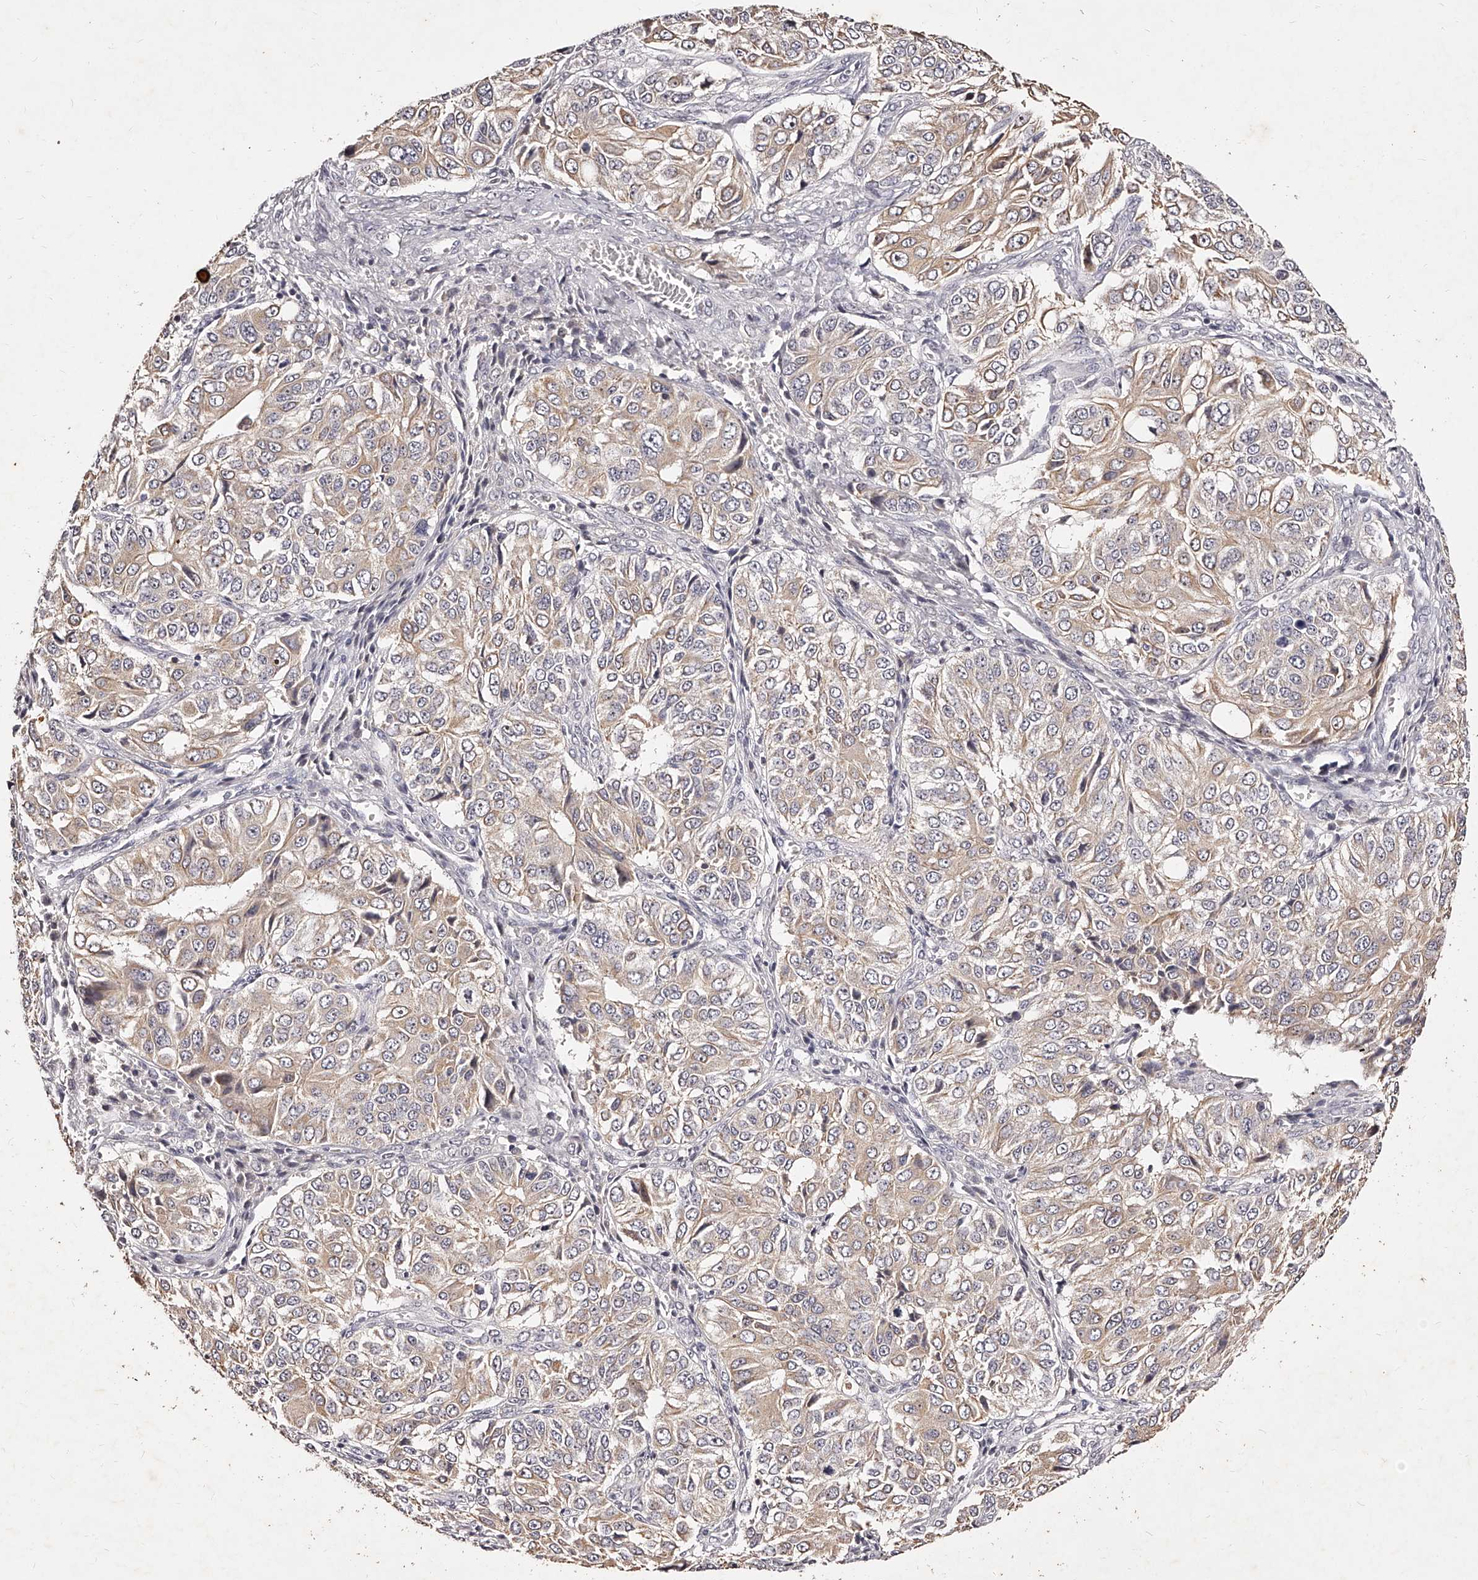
{"staining": {"intensity": "weak", "quantity": "<25%", "location": "cytoplasmic/membranous"}, "tissue": "ovarian cancer", "cell_type": "Tumor cells", "image_type": "cancer", "snomed": [{"axis": "morphology", "description": "Carcinoma, endometroid"}, {"axis": "topography", "description": "Ovary"}], "caption": "An immunohistochemistry (IHC) micrograph of ovarian endometroid carcinoma is shown. There is no staining in tumor cells of ovarian endometroid carcinoma. (DAB (3,3'-diaminobenzidine) IHC, high magnification).", "gene": "PHACTR1", "patient": {"sex": "female", "age": 51}}